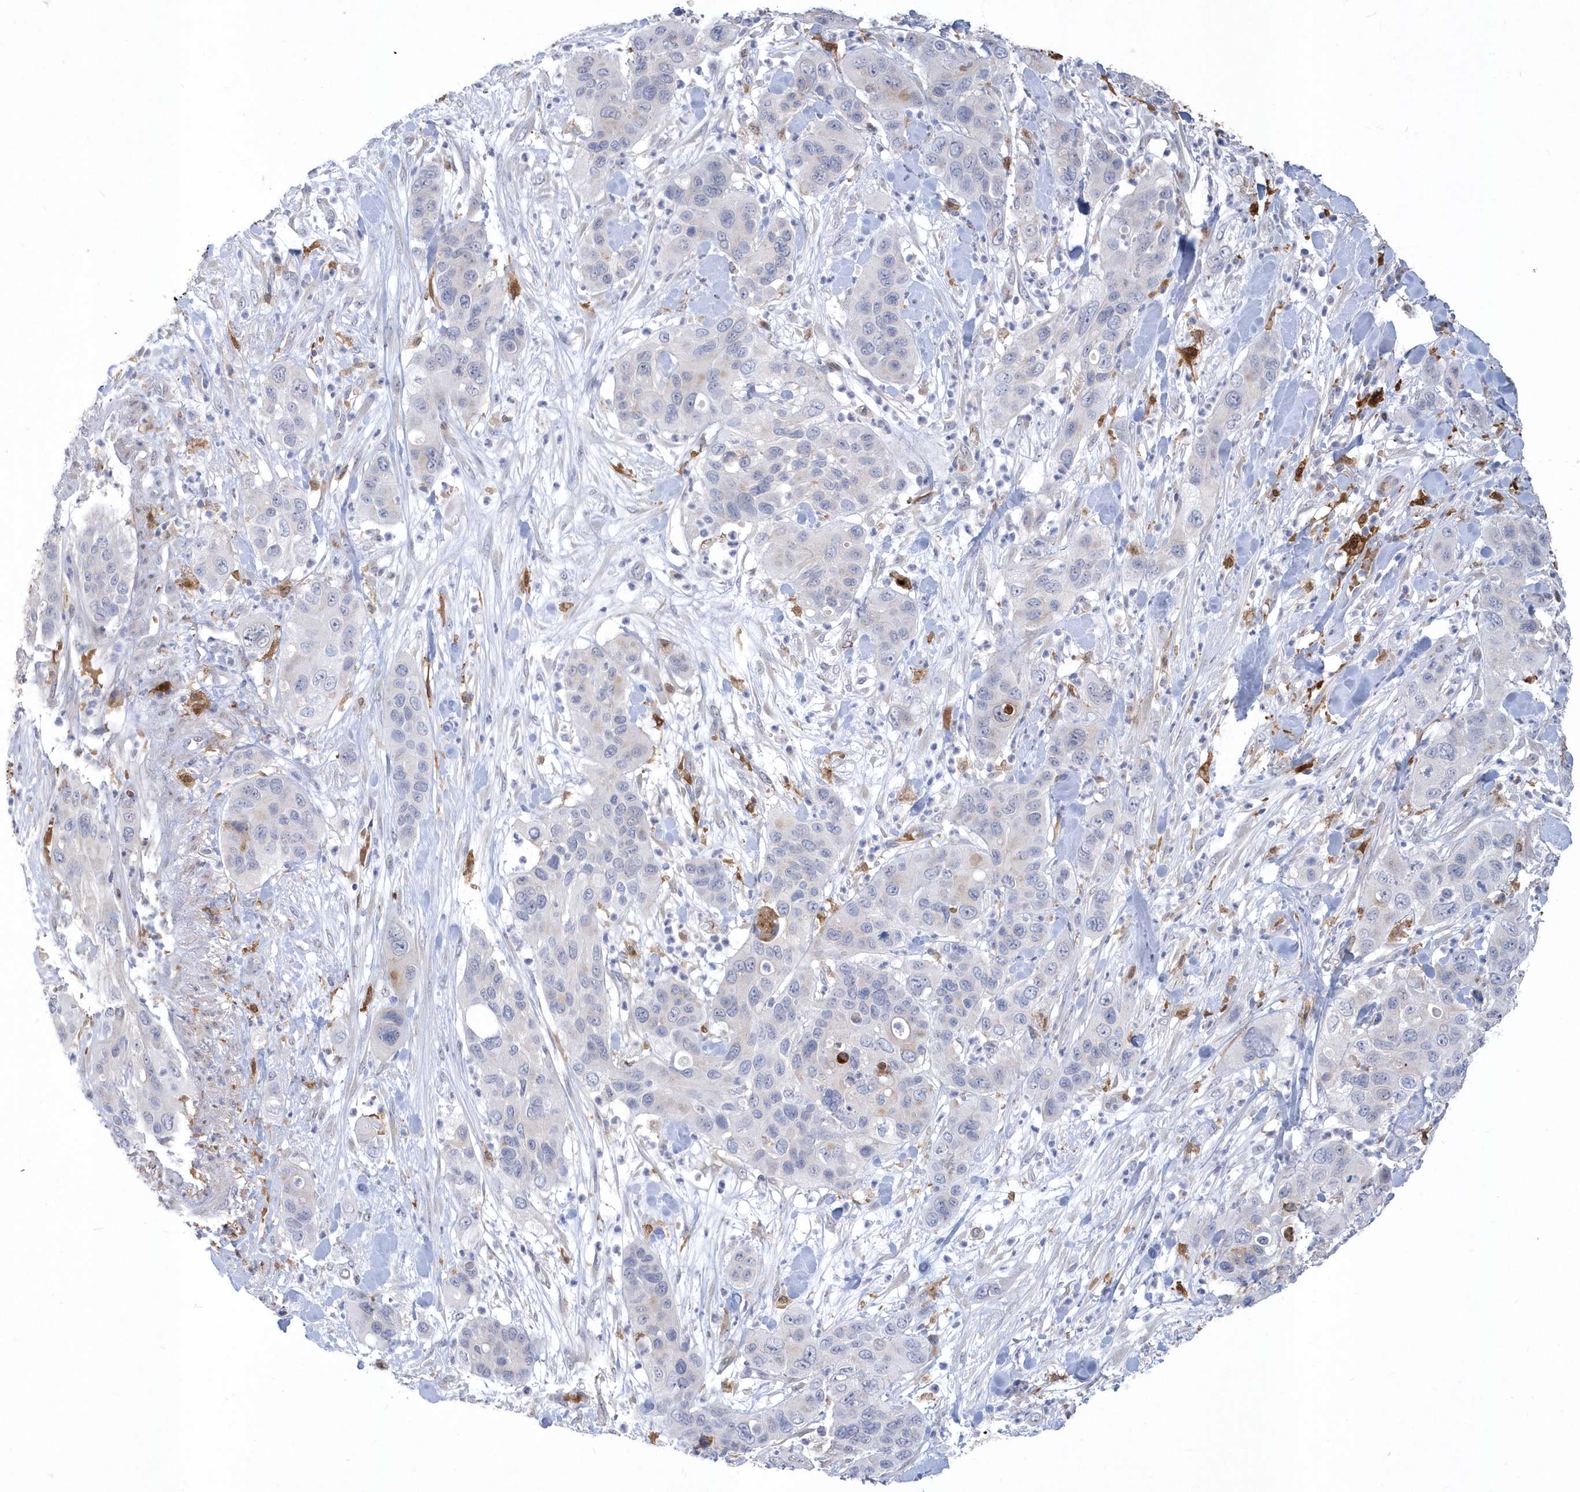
{"staining": {"intensity": "negative", "quantity": "none", "location": "none"}, "tissue": "pancreatic cancer", "cell_type": "Tumor cells", "image_type": "cancer", "snomed": [{"axis": "morphology", "description": "Adenocarcinoma, NOS"}, {"axis": "topography", "description": "Pancreas"}], "caption": "Immunohistochemistry (IHC) micrograph of human pancreatic cancer stained for a protein (brown), which shows no positivity in tumor cells.", "gene": "TSPEAR", "patient": {"sex": "female", "age": 71}}